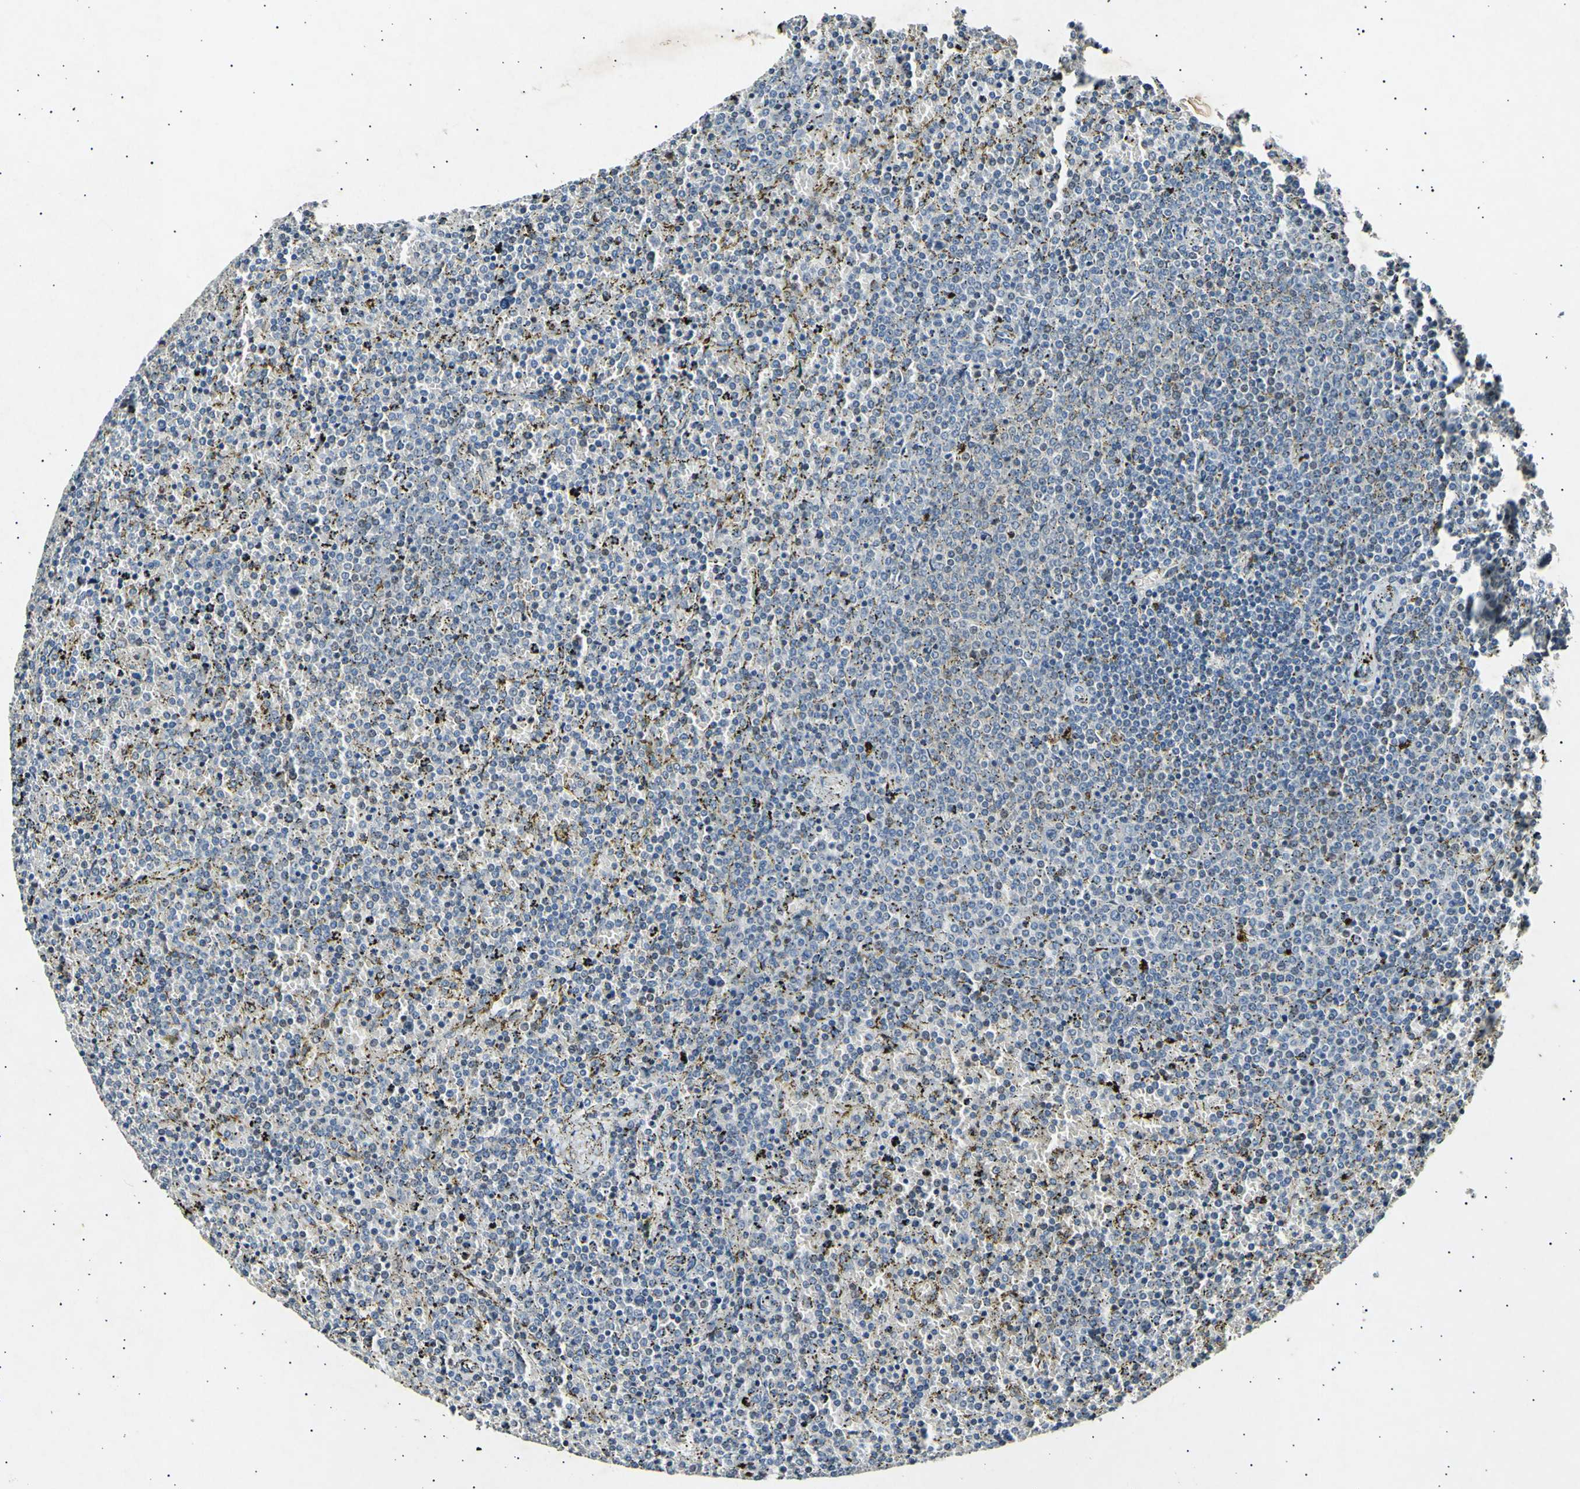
{"staining": {"intensity": "negative", "quantity": "none", "location": "none"}, "tissue": "lymphoma", "cell_type": "Tumor cells", "image_type": "cancer", "snomed": [{"axis": "morphology", "description": "Malignant lymphoma, non-Hodgkin's type, Low grade"}, {"axis": "topography", "description": "Spleen"}], "caption": "Photomicrograph shows no significant protein expression in tumor cells of lymphoma.", "gene": "ADCY3", "patient": {"sex": "female", "age": 77}}